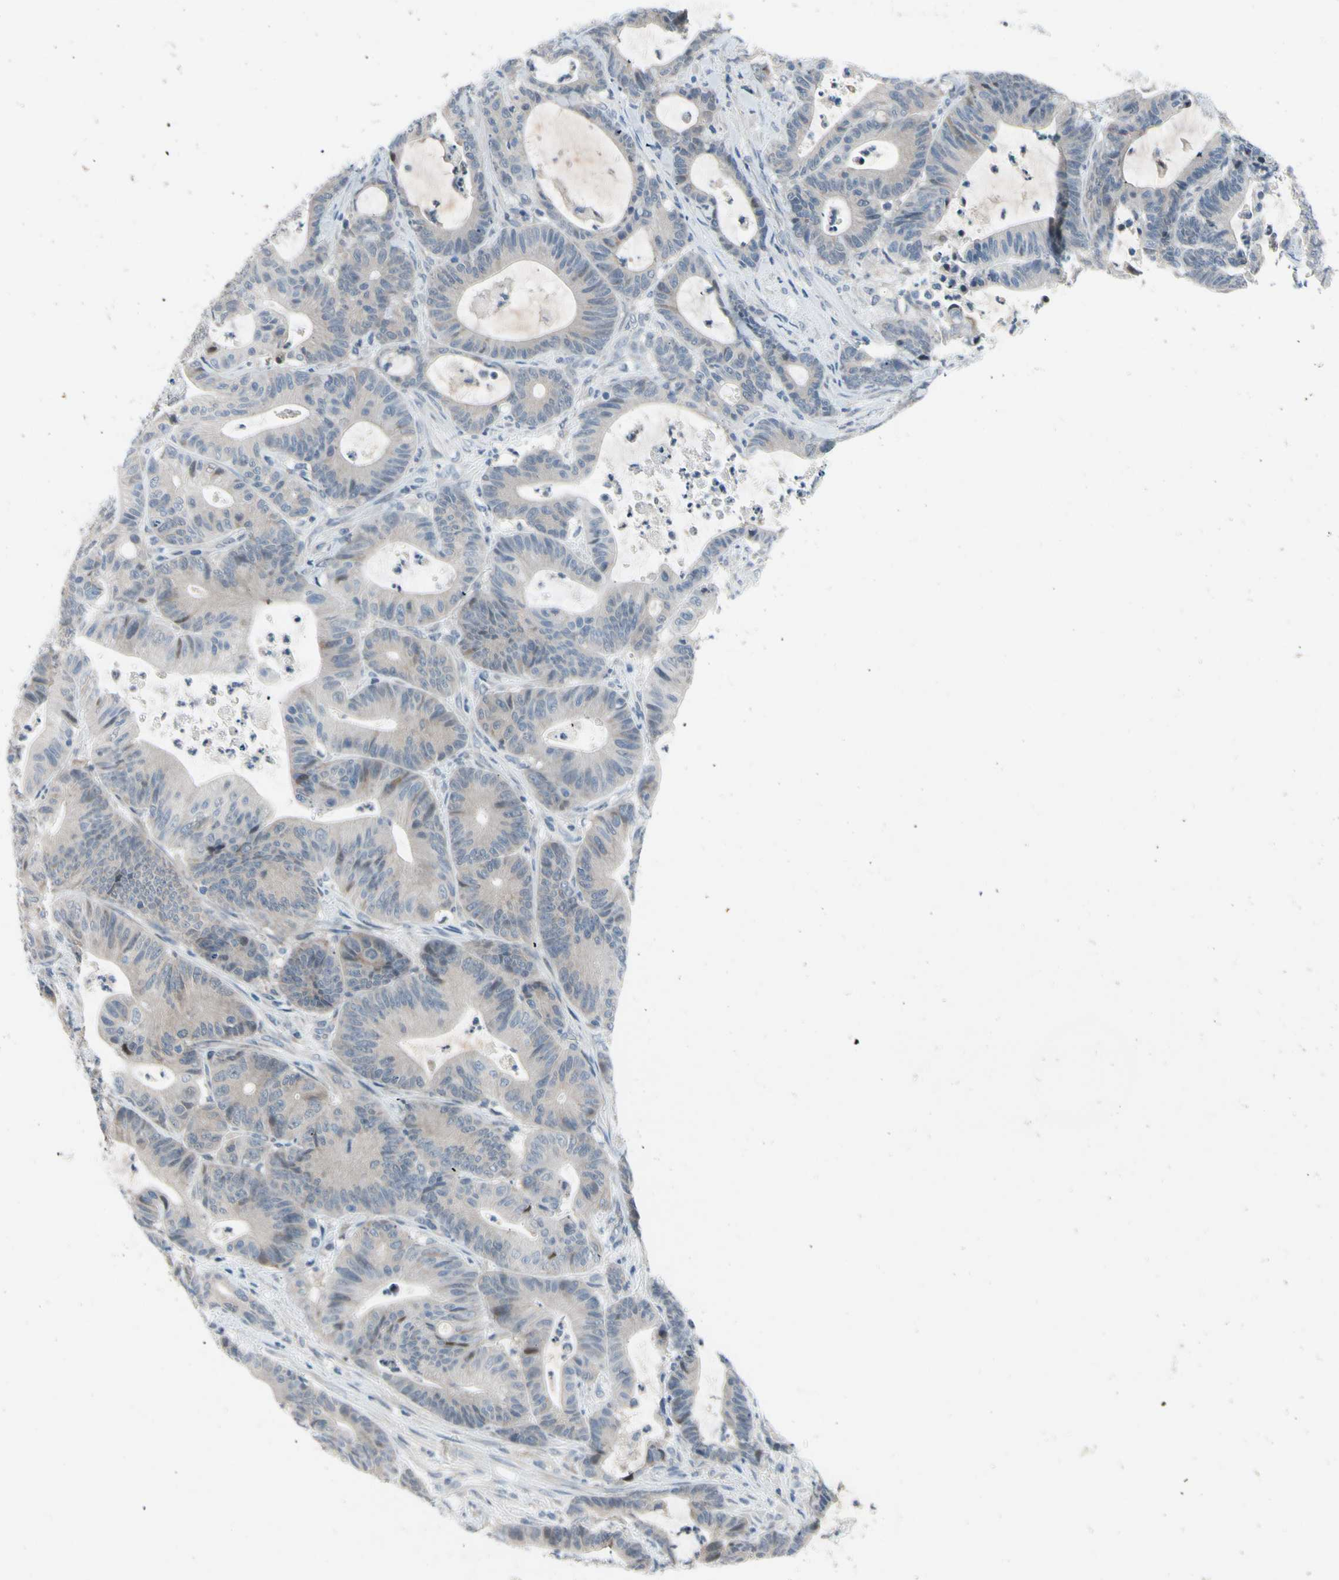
{"staining": {"intensity": "moderate", "quantity": "<25%", "location": "cytoplasmic/membranous"}, "tissue": "colorectal cancer", "cell_type": "Tumor cells", "image_type": "cancer", "snomed": [{"axis": "morphology", "description": "Adenocarcinoma, NOS"}, {"axis": "topography", "description": "Colon"}], "caption": "This is an image of immunohistochemistry staining of colorectal cancer, which shows moderate staining in the cytoplasmic/membranous of tumor cells.", "gene": "CFAP36", "patient": {"sex": "female", "age": 84}}